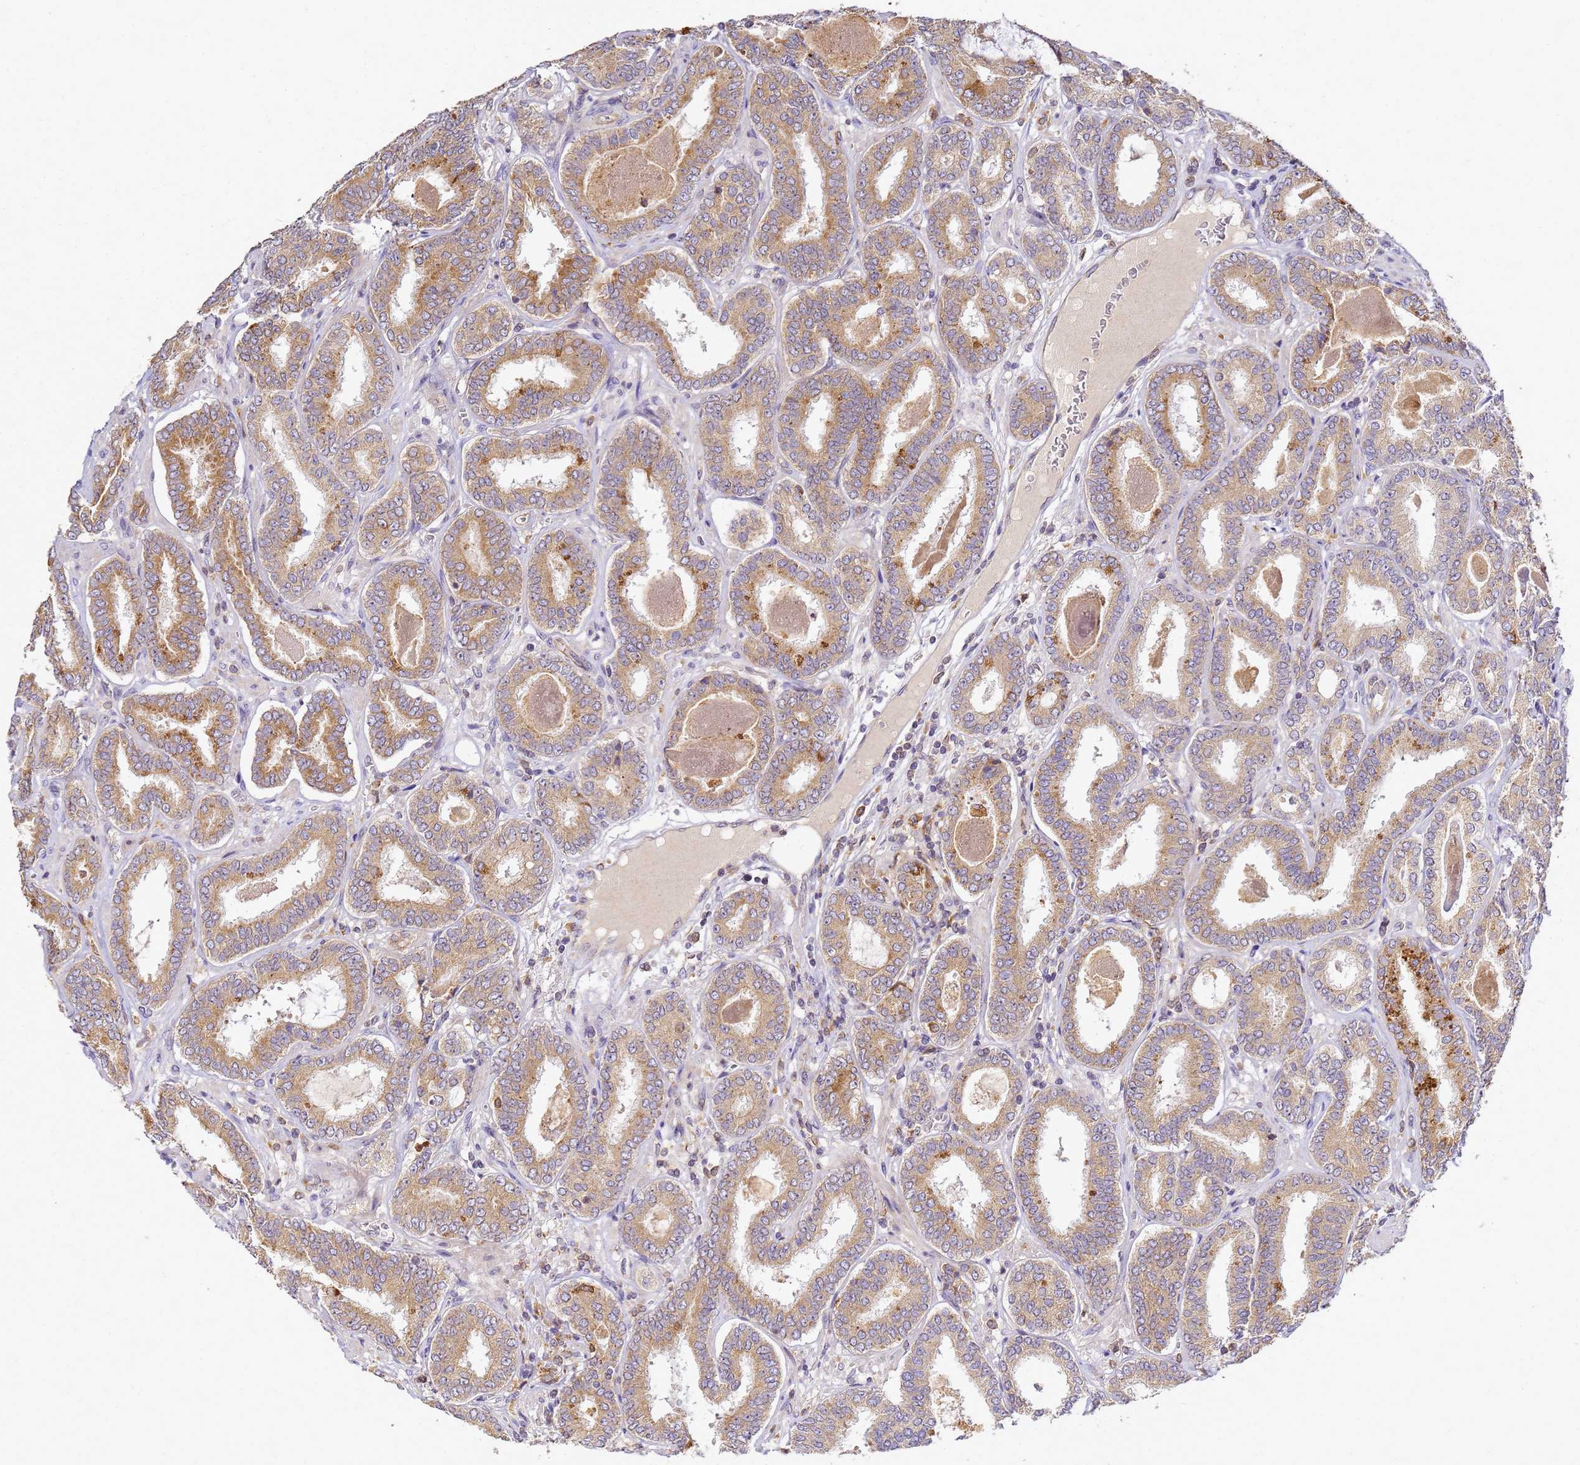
{"staining": {"intensity": "moderate", "quantity": ">75%", "location": "cytoplasmic/membranous"}, "tissue": "prostate cancer", "cell_type": "Tumor cells", "image_type": "cancer", "snomed": [{"axis": "morphology", "description": "Adenocarcinoma, High grade"}, {"axis": "topography", "description": "Prostate"}], "caption": "A brown stain highlights moderate cytoplasmic/membranous expression of a protein in prostate cancer (adenocarcinoma (high-grade)) tumor cells.", "gene": "ADPGK", "patient": {"sex": "male", "age": 72}}